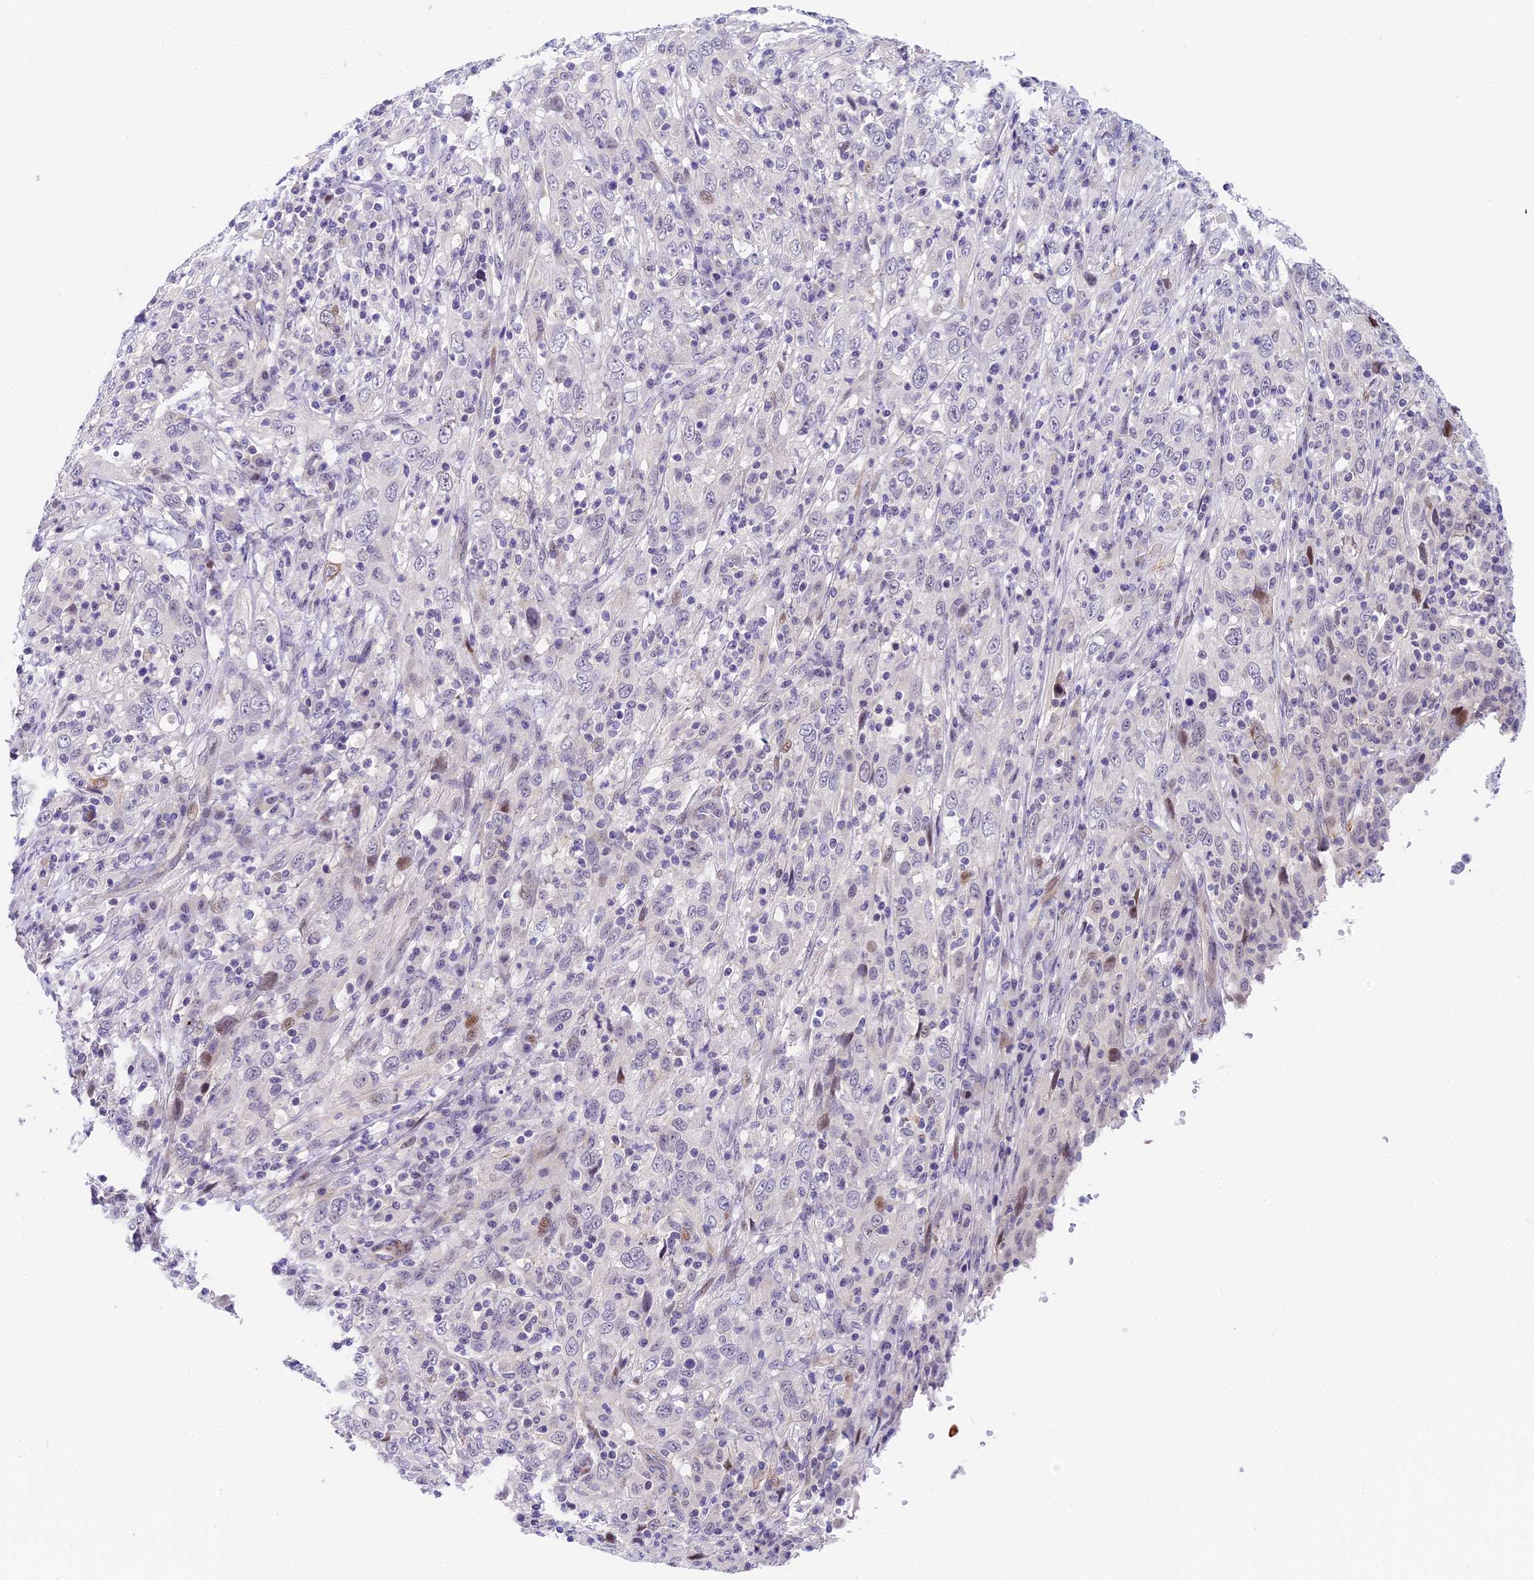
{"staining": {"intensity": "moderate", "quantity": "<25%", "location": "nuclear"}, "tissue": "cervical cancer", "cell_type": "Tumor cells", "image_type": "cancer", "snomed": [{"axis": "morphology", "description": "Squamous cell carcinoma, NOS"}, {"axis": "topography", "description": "Cervix"}], "caption": "Human cervical cancer stained for a protein (brown) shows moderate nuclear positive staining in approximately <25% of tumor cells.", "gene": "MIDN", "patient": {"sex": "female", "age": 46}}